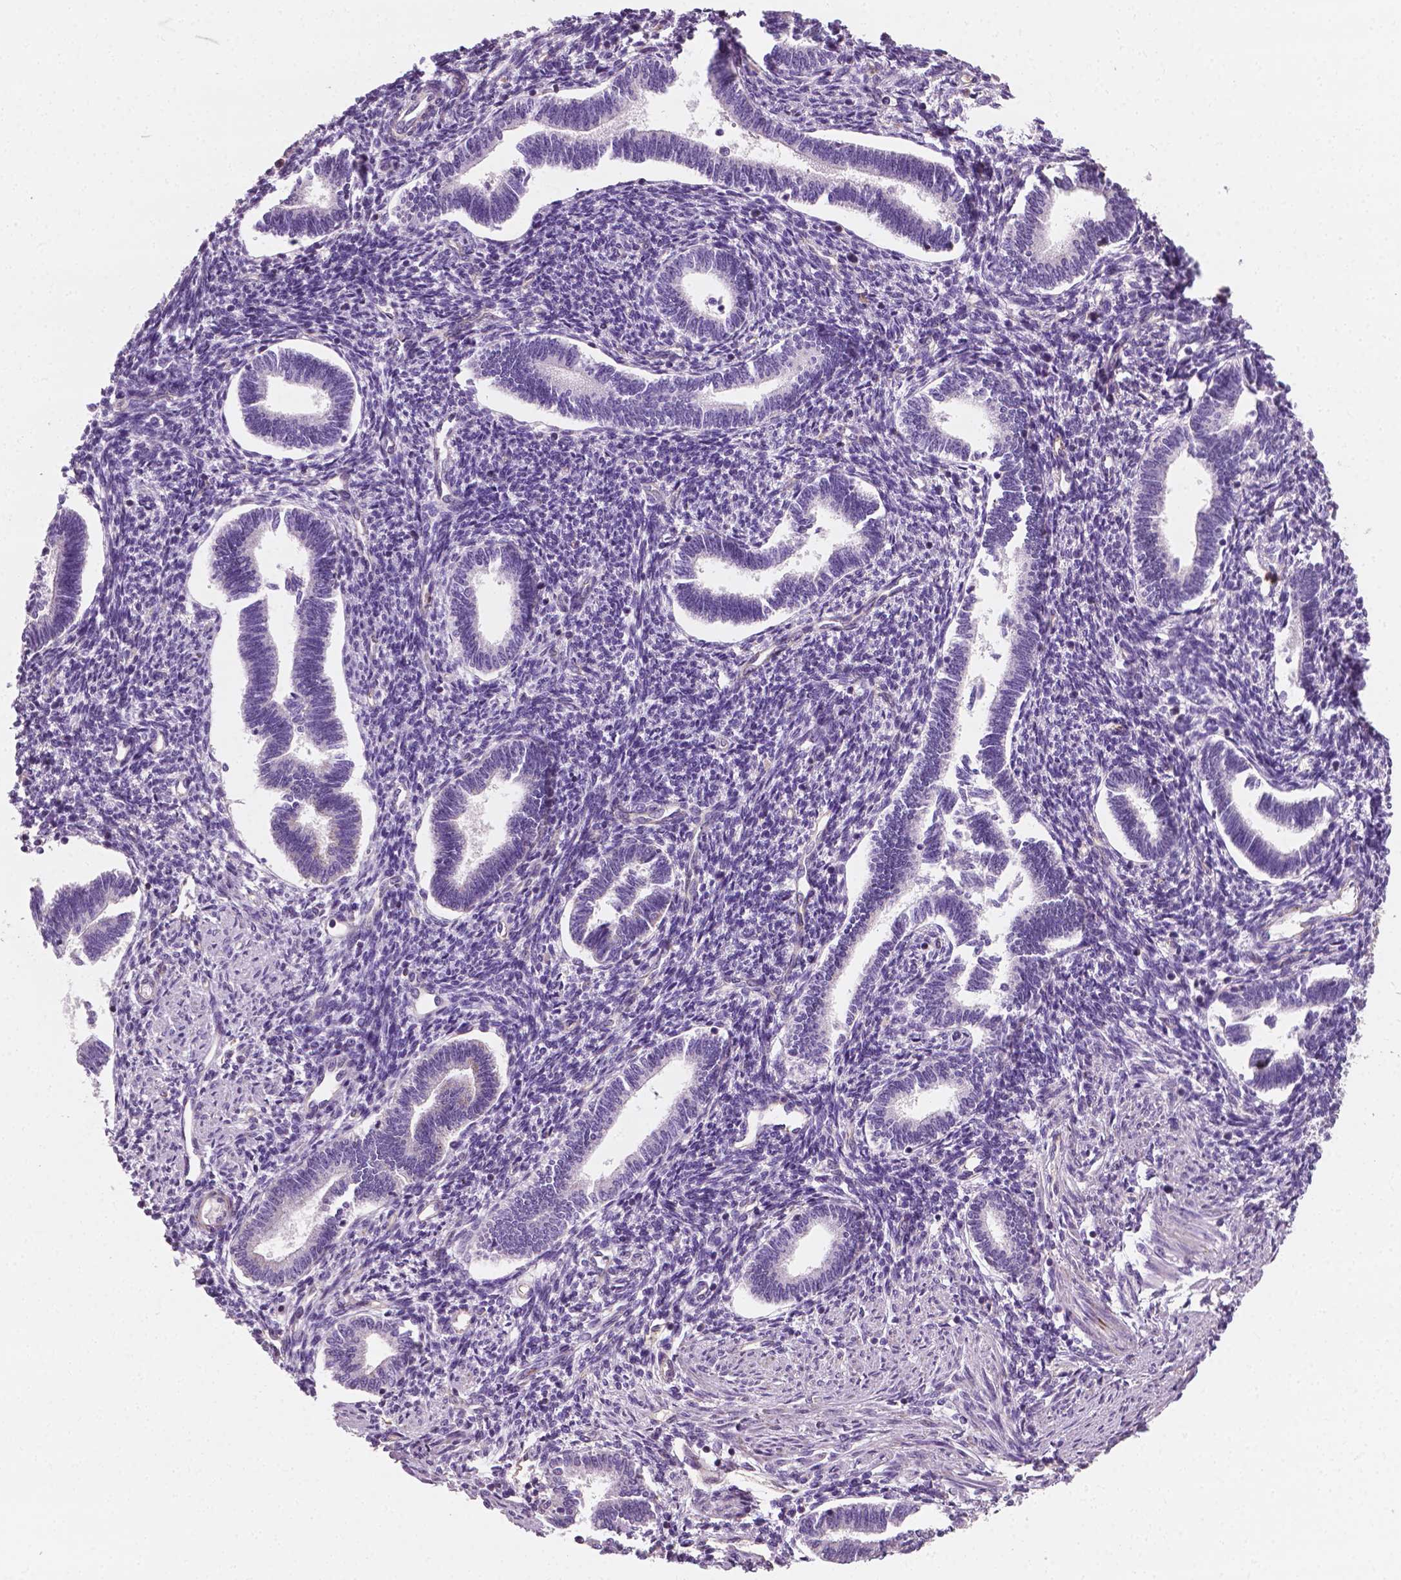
{"staining": {"intensity": "negative", "quantity": "none", "location": "none"}, "tissue": "endometrium", "cell_type": "Cells in endometrial stroma", "image_type": "normal", "snomed": [{"axis": "morphology", "description": "Normal tissue, NOS"}, {"axis": "topography", "description": "Endometrium"}], "caption": "This is a photomicrograph of immunohistochemistry staining of unremarkable endometrium, which shows no positivity in cells in endometrial stroma. (Immunohistochemistry, brightfield microscopy, high magnification).", "gene": "PTX3", "patient": {"sex": "female", "age": 42}}